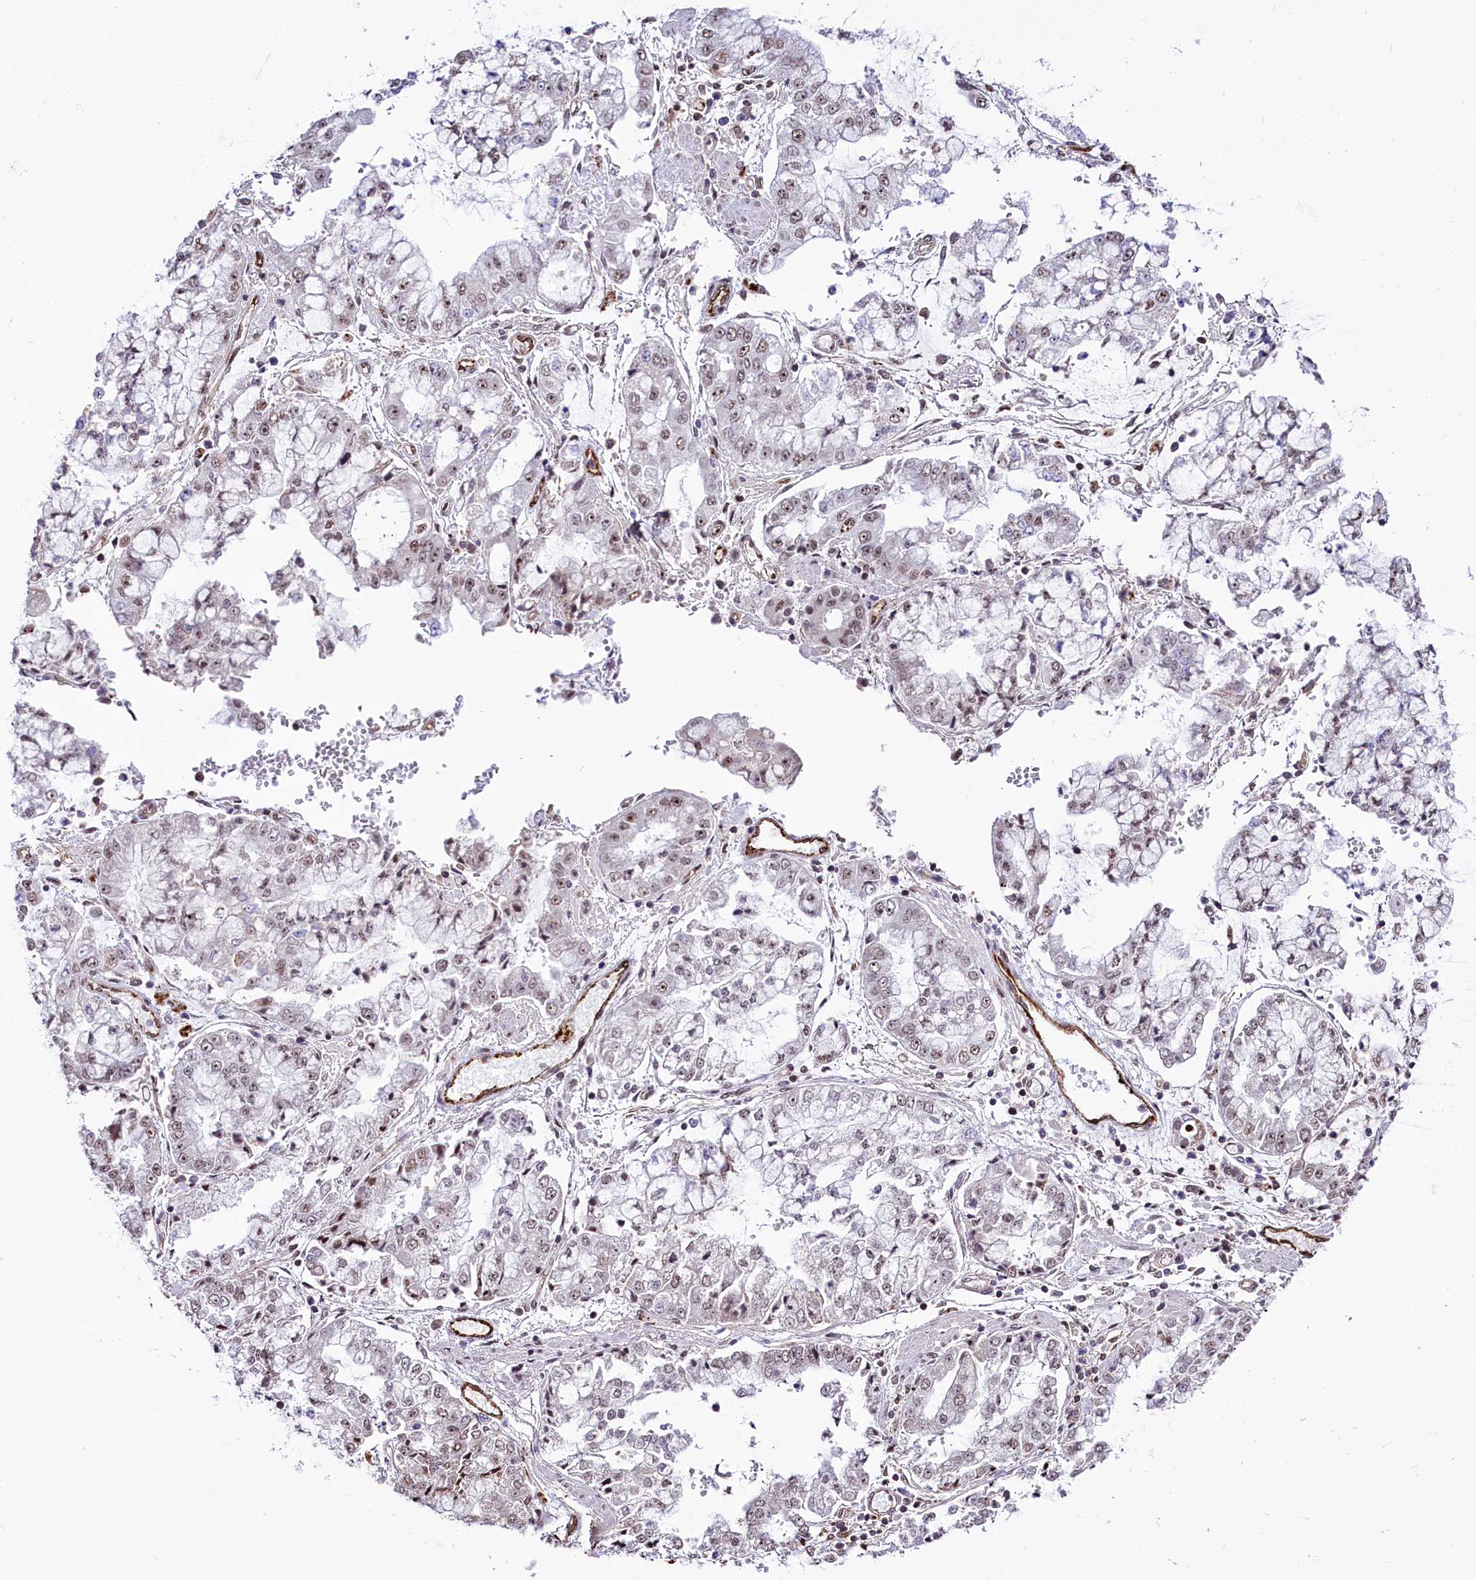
{"staining": {"intensity": "weak", "quantity": ">75%", "location": "nuclear"}, "tissue": "stomach cancer", "cell_type": "Tumor cells", "image_type": "cancer", "snomed": [{"axis": "morphology", "description": "Adenocarcinoma, NOS"}, {"axis": "topography", "description": "Stomach"}], "caption": "Adenocarcinoma (stomach) tissue exhibits weak nuclear expression in about >75% of tumor cells The staining was performed using DAB, with brown indicating positive protein expression. Nuclei are stained blue with hematoxylin.", "gene": "MRPL54", "patient": {"sex": "male", "age": 76}}